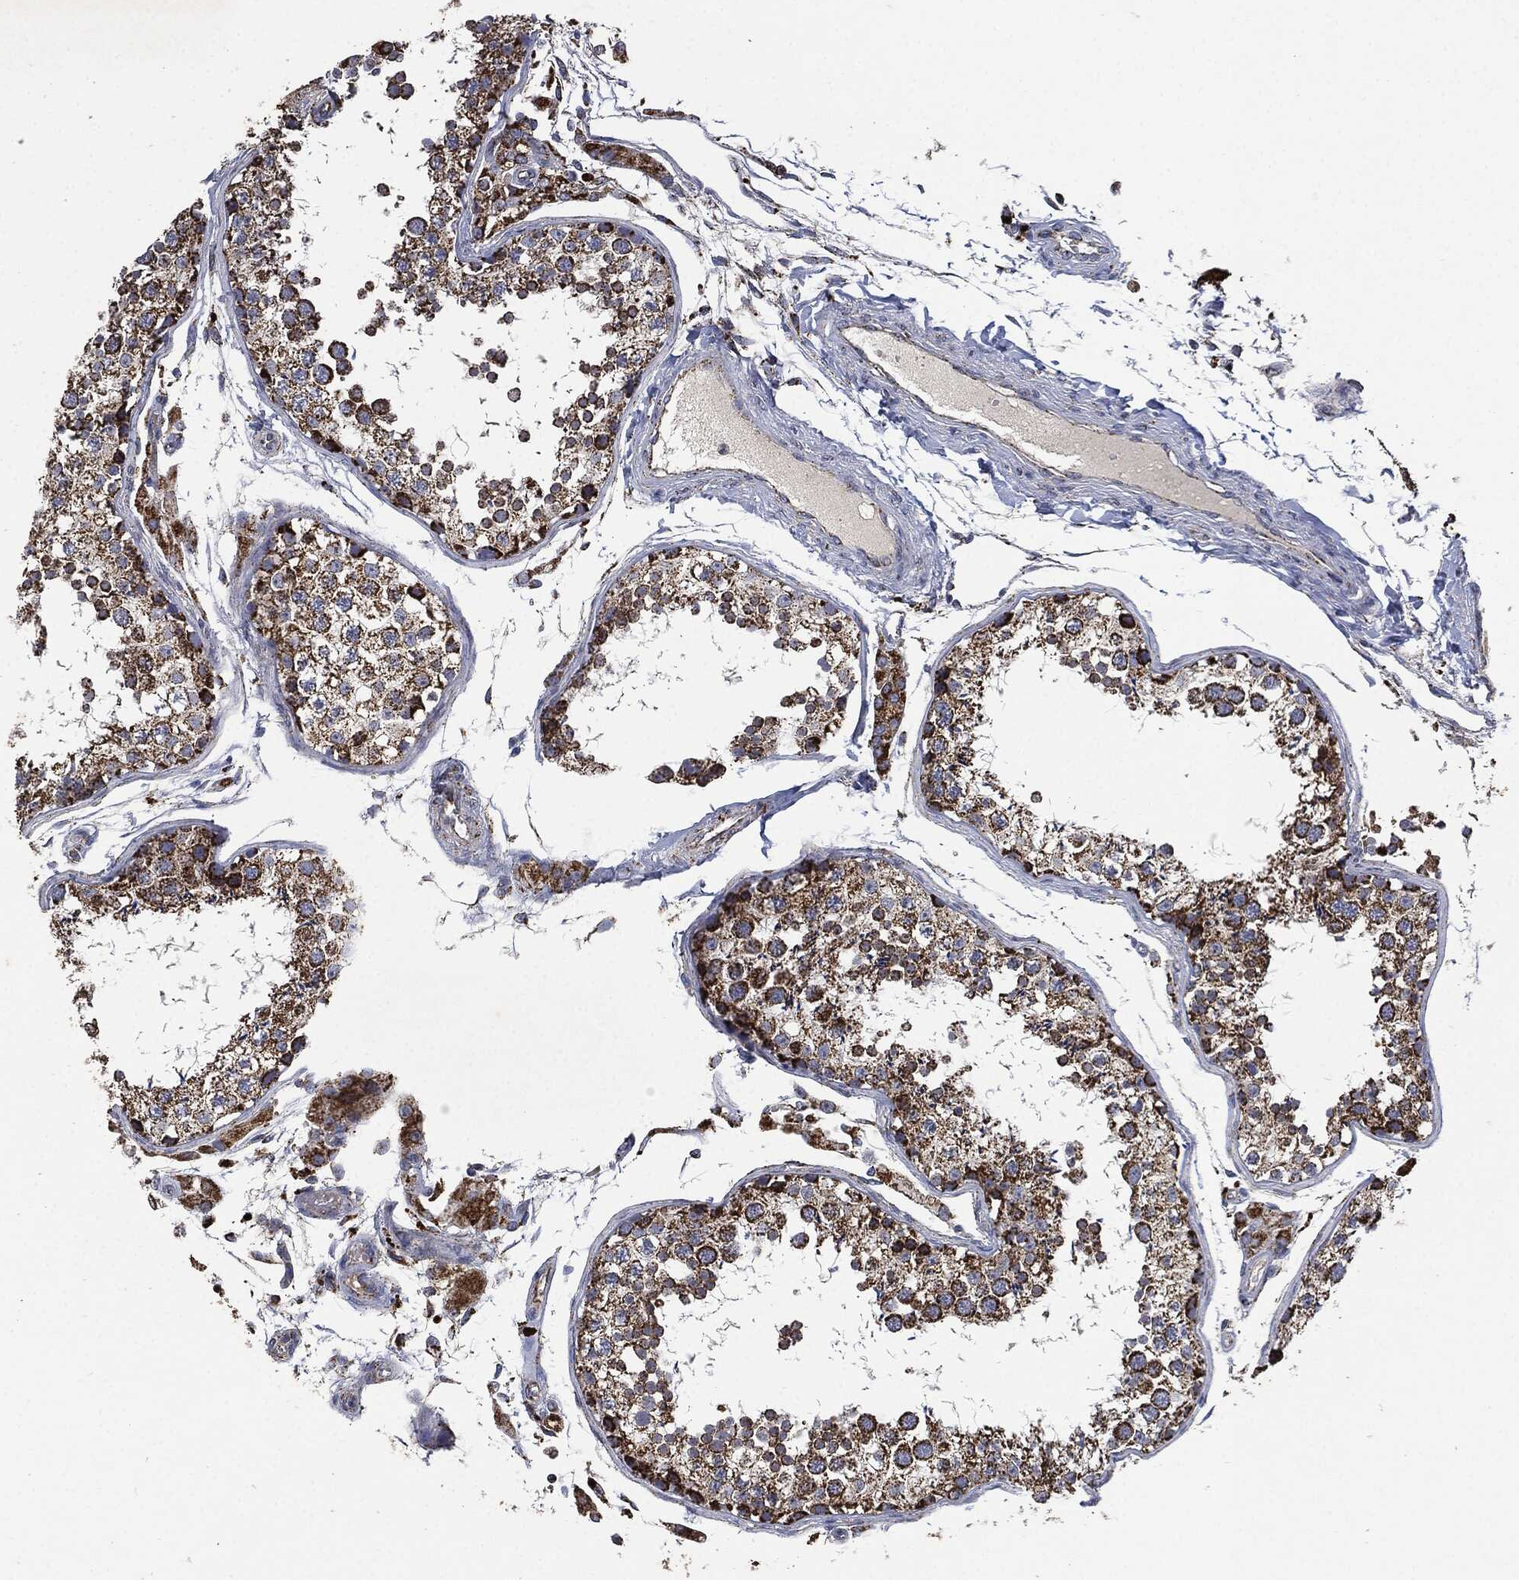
{"staining": {"intensity": "strong", "quantity": "25%-75%", "location": "cytoplasmic/membranous"}, "tissue": "testis", "cell_type": "Cells in seminiferous ducts", "image_type": "normal", "snomed": [{"axis": "morphology", "description": "Normal tissue, NOS"}, {"axis": "topography", "description": "Testis"}], "caption": "Benign testis was stained to show a protein in brown. There is high levels of strong cytoplasmic/membranous expression in about 25%-75% of cells in seminiferous ducts. (DAB (3,3'-diaminobenzidine) IHC with brightfield microscopy, high magnification).", "gene": "RYK", "patient": {"sex": "male", "age": 29}}